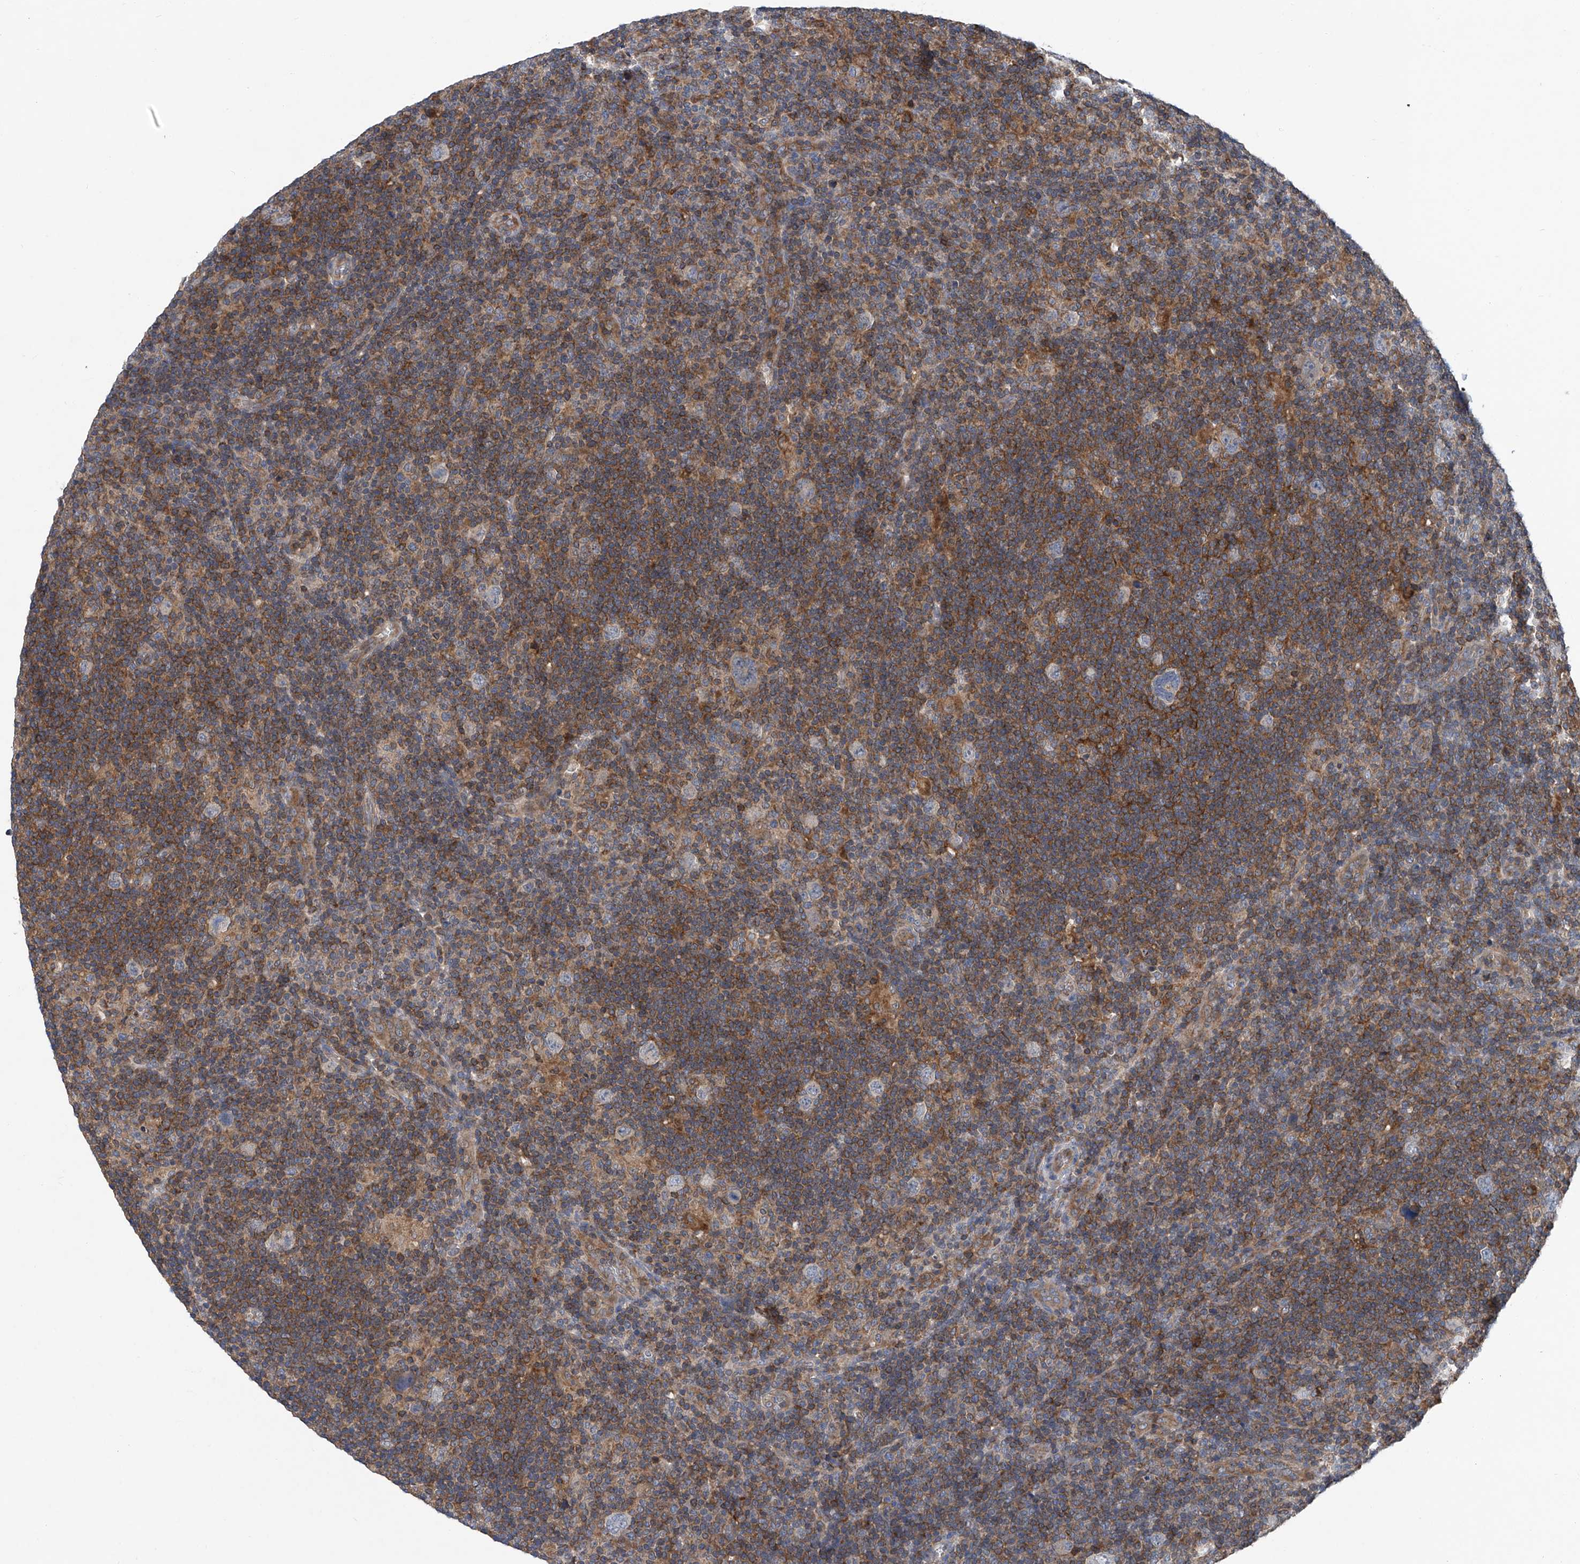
{"staining": {"intensity": "negative", "quantity": "none", "location": "none"}, "tissue": "lymphoma", "cell_type": "Tumor cells", "image_type": "cancer", "snomed": [{"axis": "morphology", "description": "Hodgkin's disease, NOS"}, {"axis": "topography", "description": "Lymph node"}], "caption": "Tumor cells show no significant positivity in Hodgkin's disease. Nuclei are stained in blue.", "gene": "TRIM38", "patient": {"sex": "female", "age": 57}}